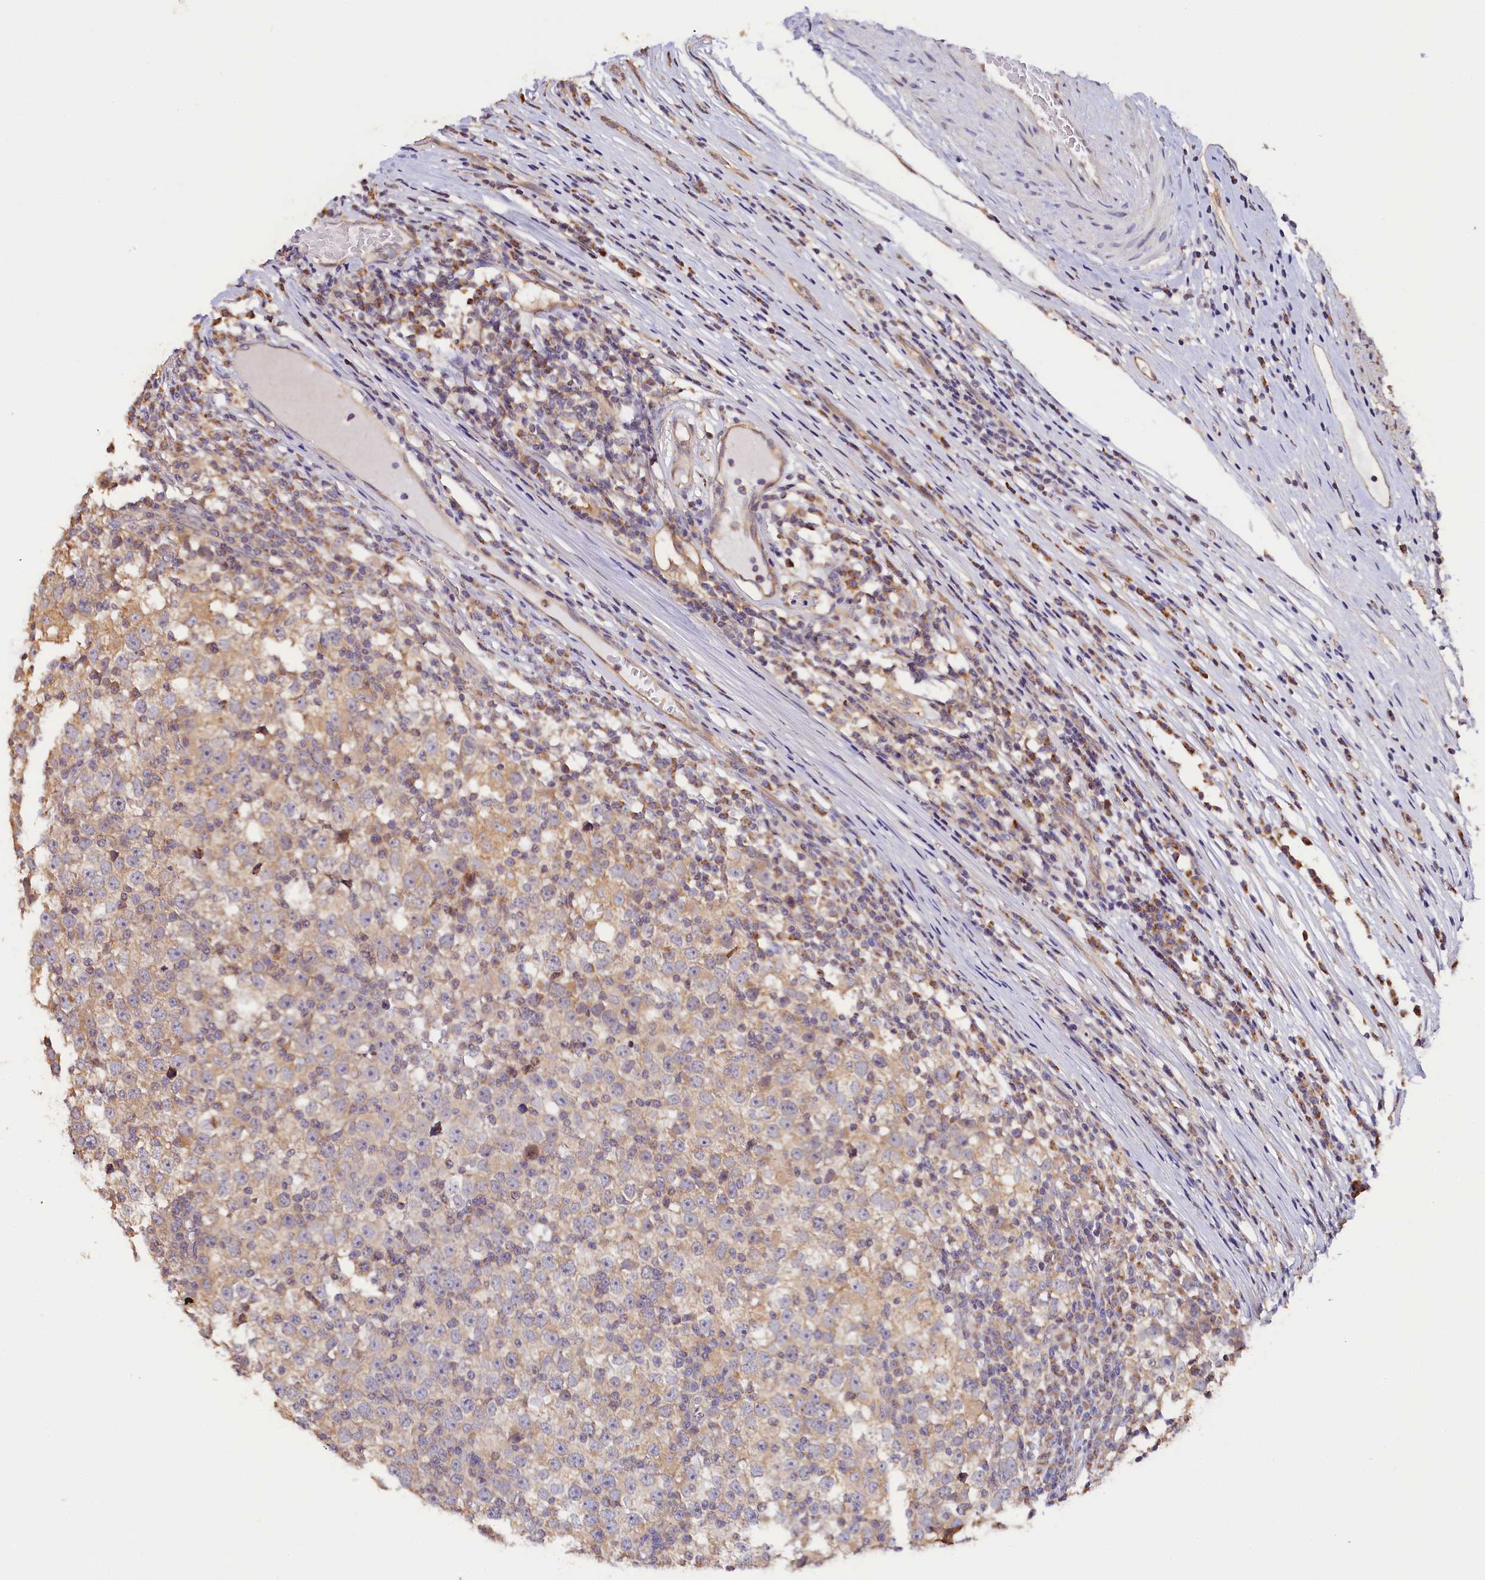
{"staining": {"intensity": "weak", "quantity": "<25%", "location": "cytoplasmic/membranous"}, "tissue": "testis cancer", "cell_type": "Tumor cells", "image_type": "cancer", "snomed": [{"axis": "morphology", "description": "Seminoma, NOS"}, {"axis": "topography", "description": "Testis"}], "caption": "A high-resolution micrograph shows immunohistochemistry (IHC) staining of testis cancer, which demonstrates no significant expression in tumor cells.", "gene": "KATNB1", "patient": {"sex": "male", "age": 65}}